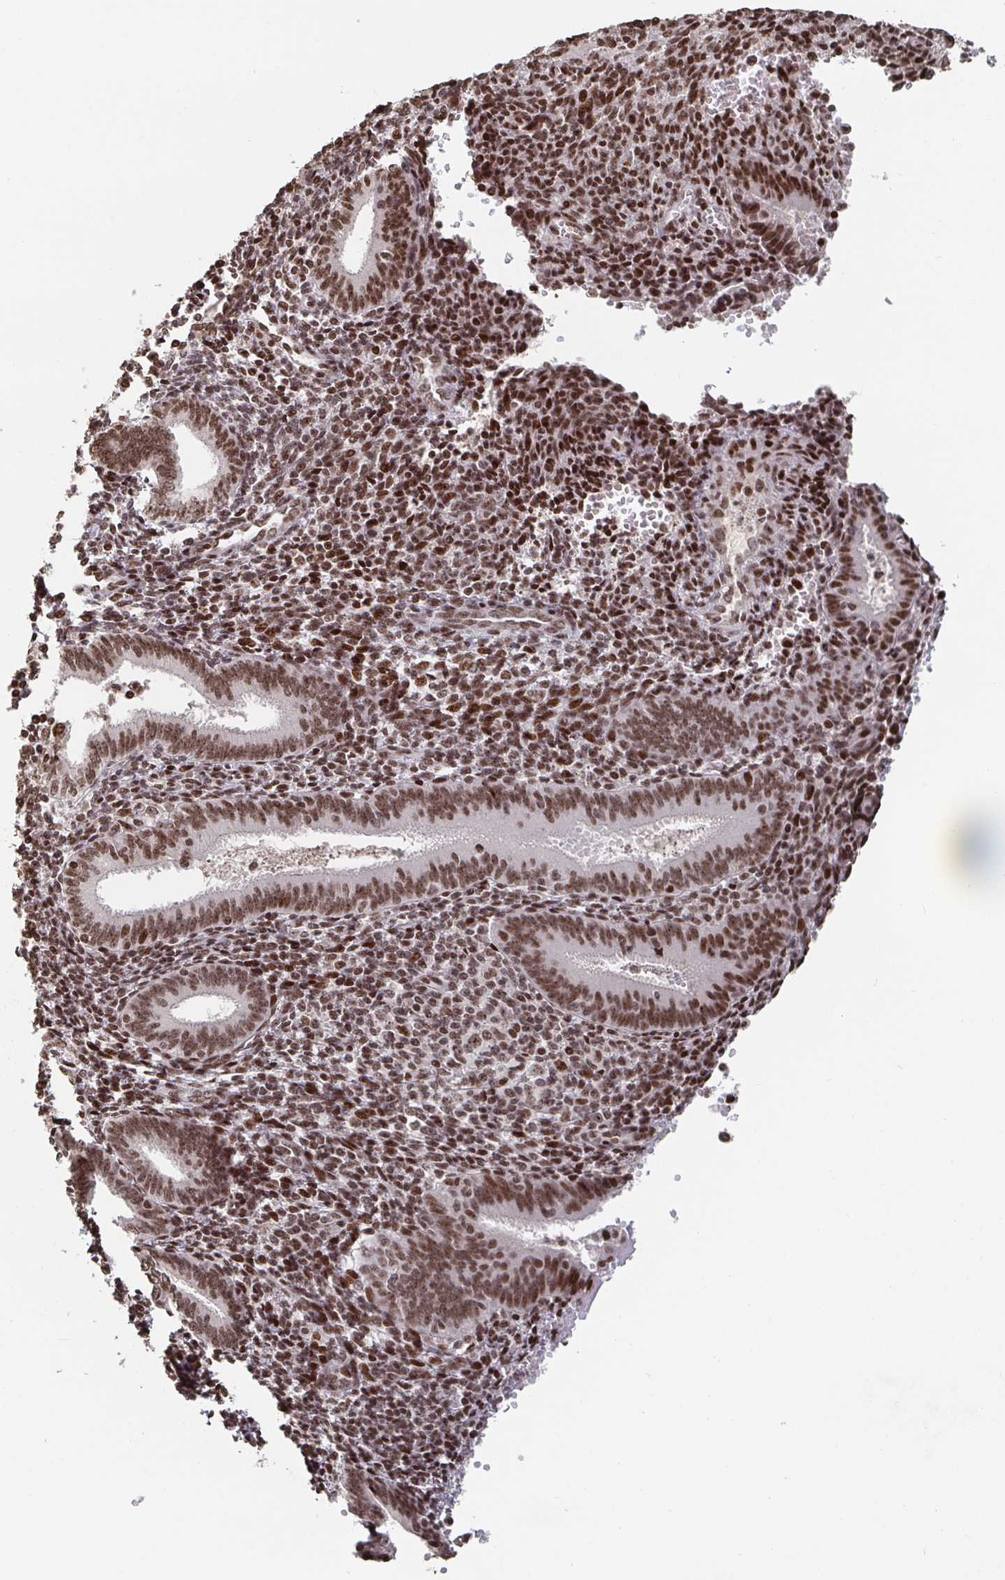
{"staining": {"intensity": "moderate", "quantity": "25%-75%", "location": "nuclear"}, "tissue": "endometrium", "cell_type": "Cells in endometrial stroma", "image_type": "normal", "snomed": [{"axis": "morphology", "description": "Normal tissue, NOS"}, {"axis": "topography", "description": "Endometrium"}], "caption": "Human endometrium stained for a protein (brown) demonstrates moderate nuclear positive staining in about 25%-75% of cells in endometrial stroma.", "gene": "ZDHHC12", "patient": {"sex": "female", "age": 41}}